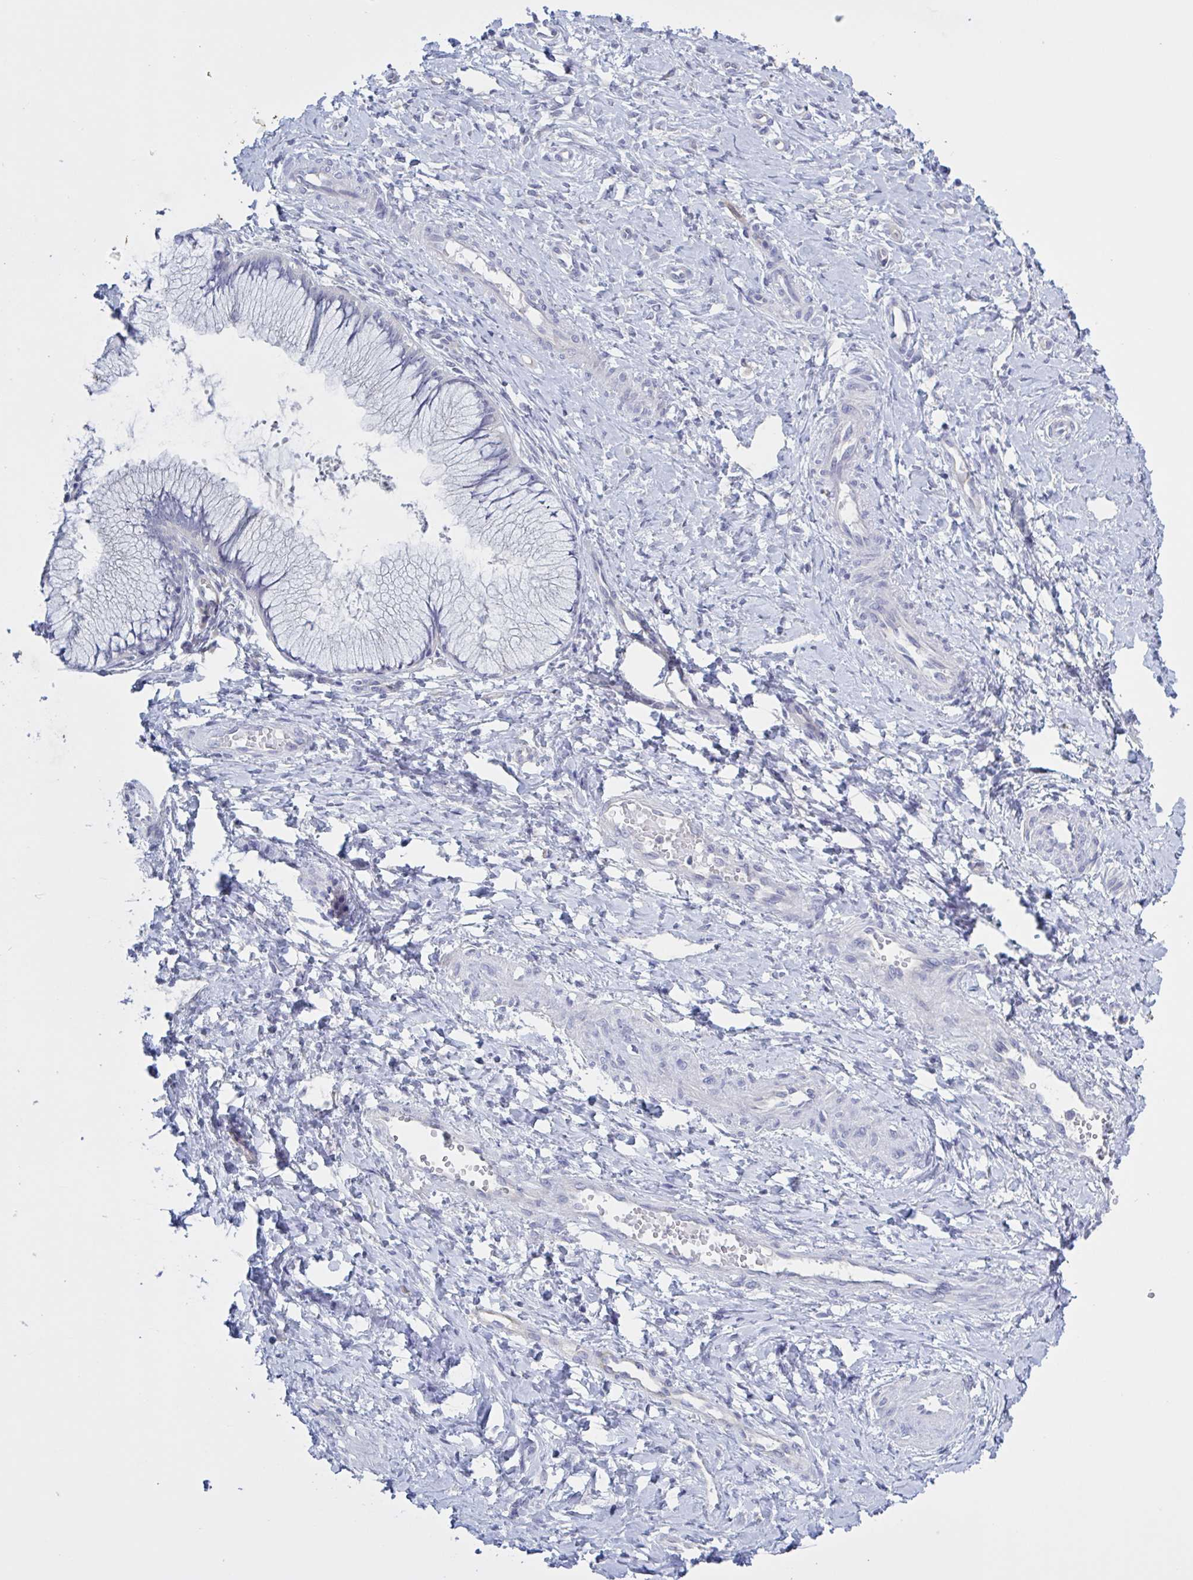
{"staining": {"intensity": "negative", "quantity": "none", "location": "none"}, "tissue": "cervix", "cell_type": "Glandular cells", "image_type": "normal", "snomed": [{"axis": "morphology", "description": "Normal tissue, NOS"}, {"axis": "topography", "description": "Cervix"}], "caption": "Immunohistochemistry (IHC) of normal human cervix demonstrates no expression in glandular cells. (Stains: DAB (3,3'-diaminobenzidine) immunohistochemistry (IHC) with hematoxylin counter stain, Microscopy: brightfield microscopy at high magnification).", "gene": "ST14", "patient": {"sex": "female", "age": 37}}